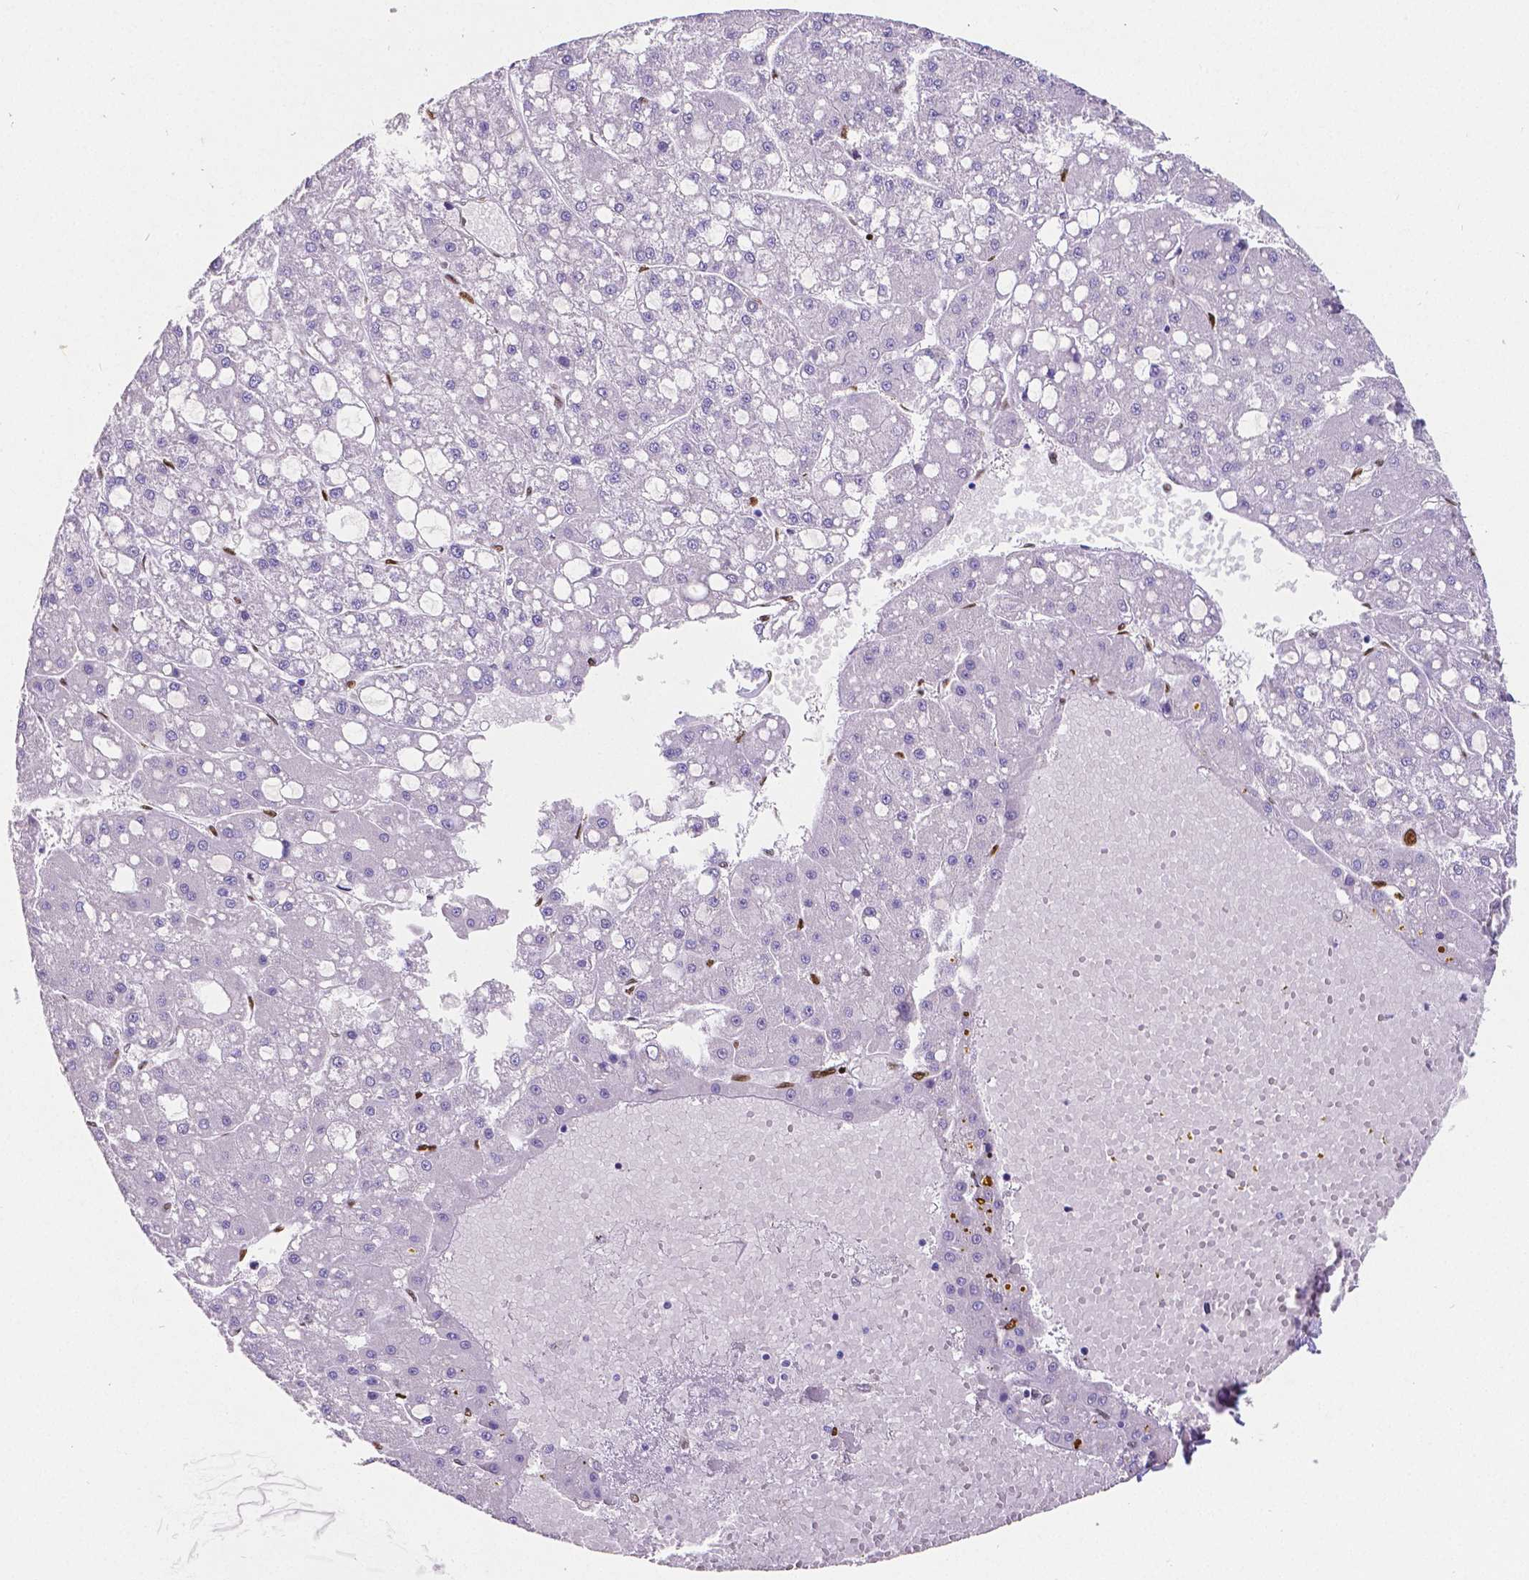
{"staining": {"intensity": "negative", "quantity": "none", "location": "none"}, "tissue": "liver cancer", "cell_type": "Tumor cells", "image_type": "cancer", "snomed": [{"axis": "morphology", "description": "Carcinoma, Hepatocellular, NOS"}, {"axis": "topography", "description": "Liver"}], "caption": "An IHC image of hepatocellular carcinoma (liver) is shown. There is no staining in tumor cells of hepatocellular carcinoma (liver). Brightfield microscopy of IHC stained with DAB (3,3'-diaminobenzidine) (brown) and hematoxylin (blue), captured at high magnification.", "gene": "MEF2C", "patient": {"sex": "male", "age": 67}}